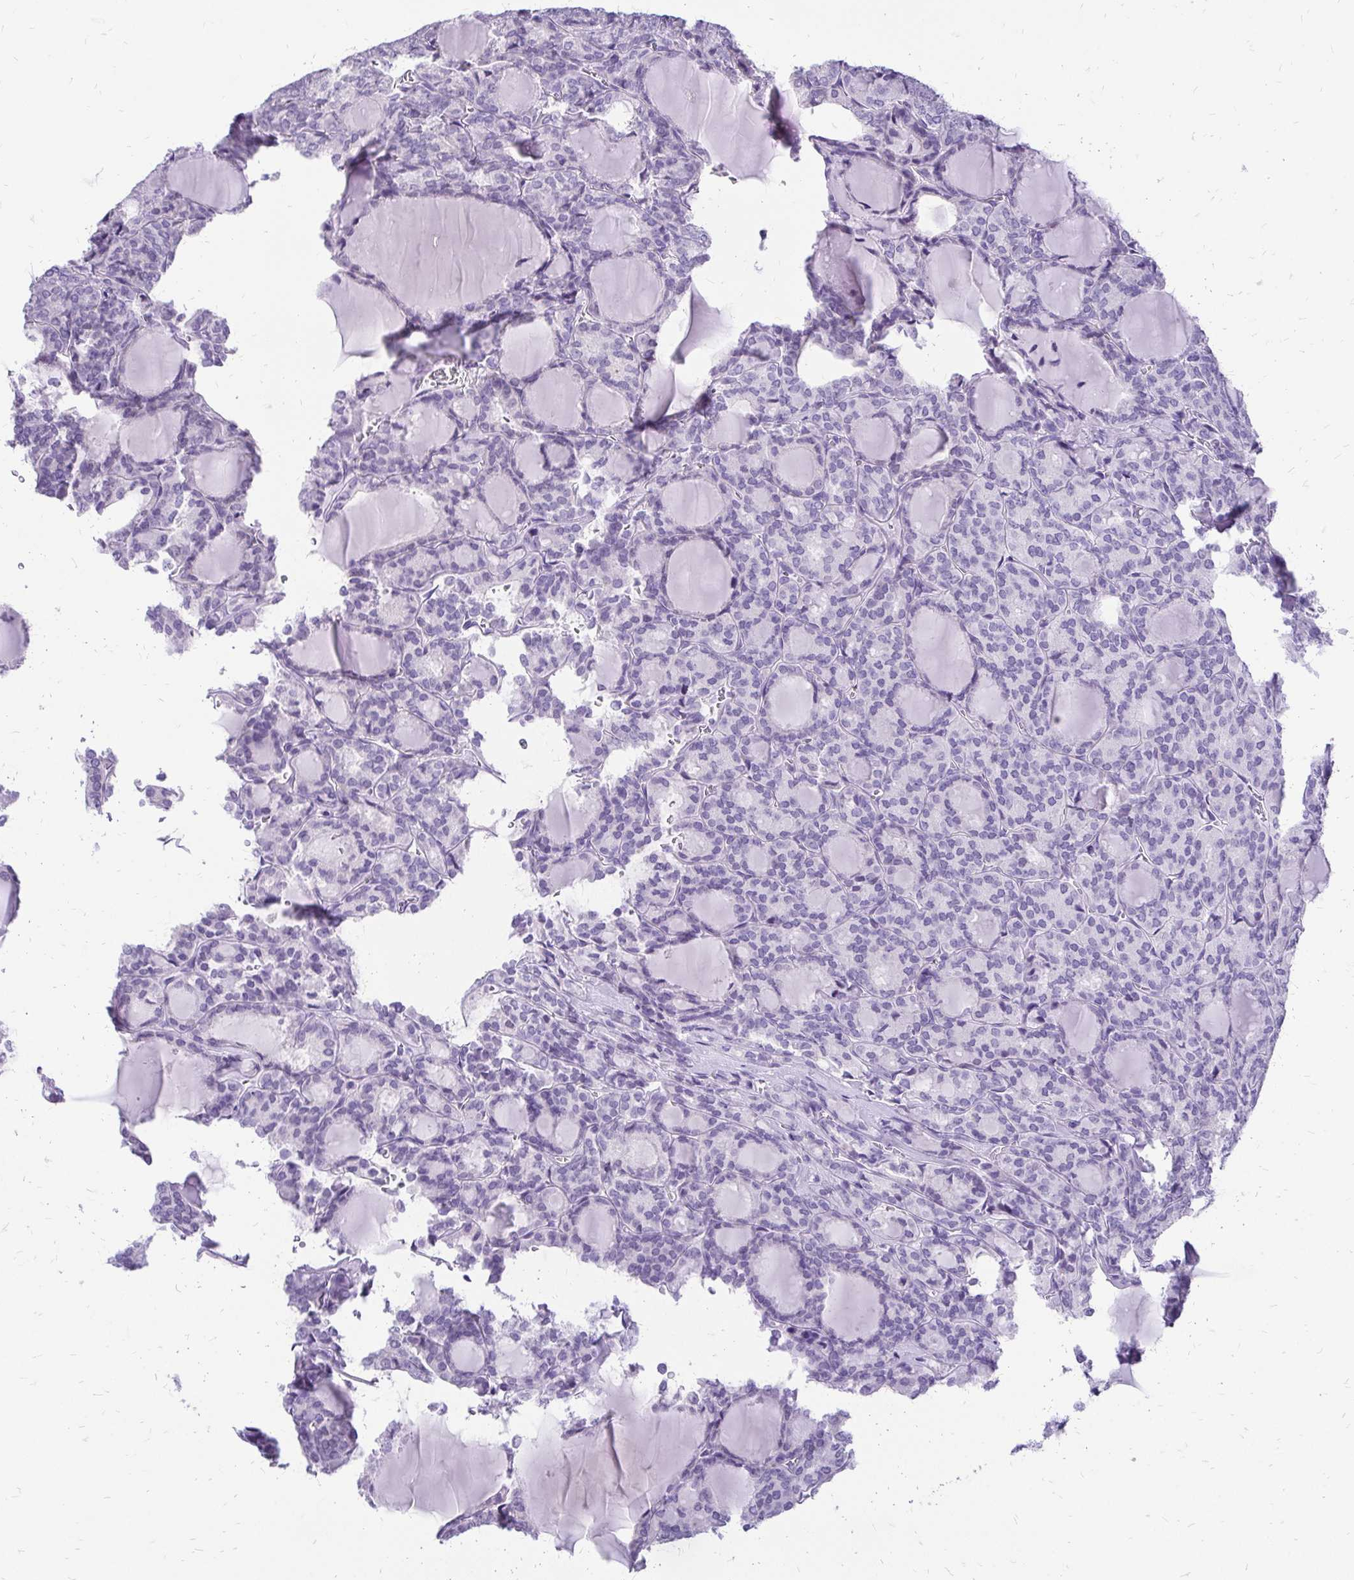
{"staining": {"intensity": "negative", "quantity": "none", "location": "none"}, "tissue": "thyroid cancer", "cell_type": "Tumor cells", "image_type": "cancer", "snomed": [{"axis": "morphology", "description": "Follicular adenoma carcinoma, NOS"}, {"axis": "topography", "description": "Thyroid gland"}], "caption": "Tumor cells show no significant protein staining in thyroid cancer (follicular adenoma carcinoma).", "gene": "SLC32A1", "patient": {"sex": "male", "age": 74}}